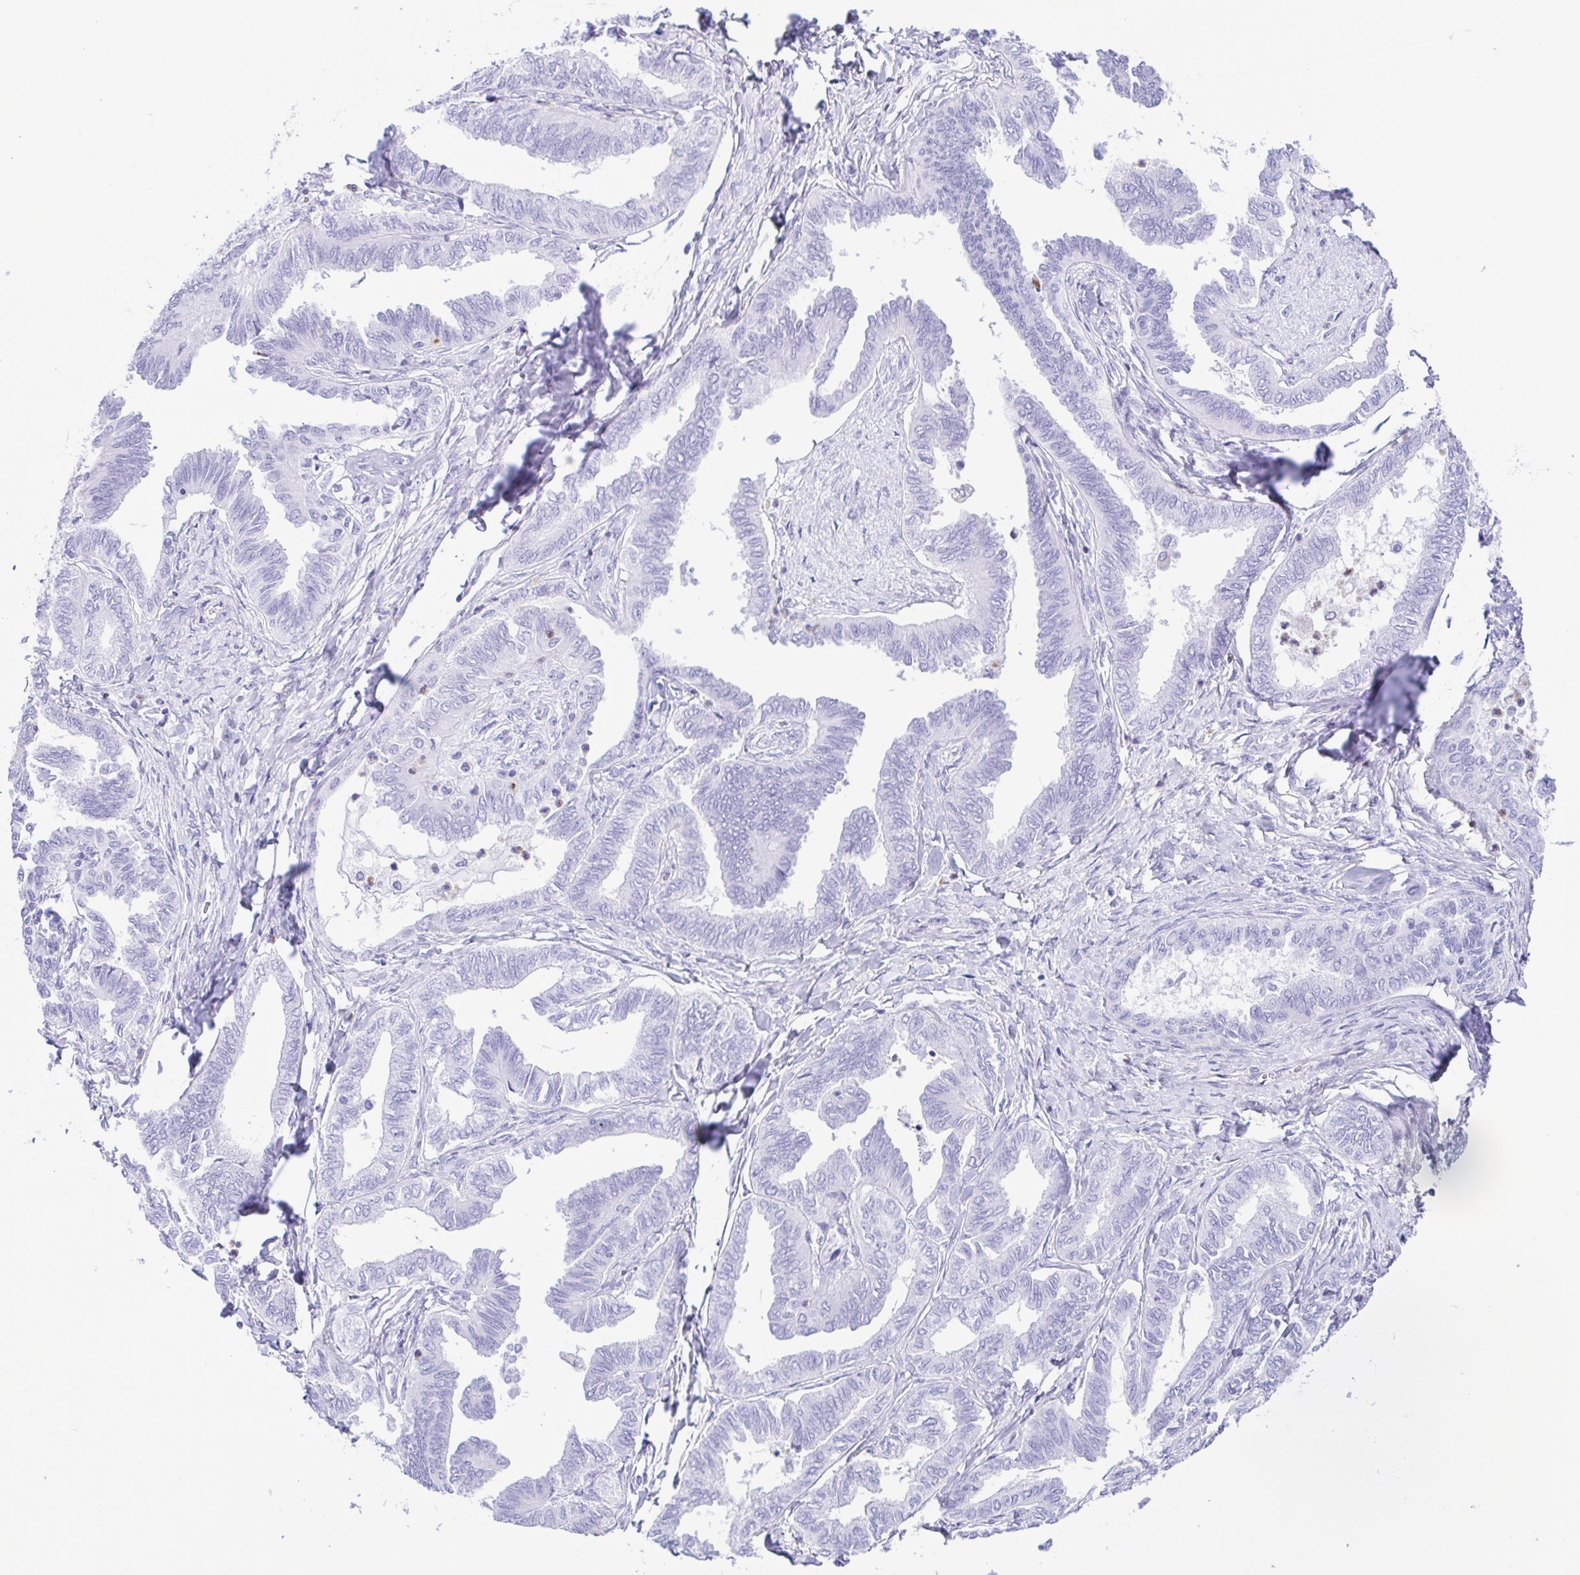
{"staining": {"intensity": "negative", "quantity": "none", "location": "none"}, "tissue": "ovarian cancer", "cell_type": "Tumor cells", "image_type": "cancer", "snomed": [{"axis": "morphology", "description": "Carcinoma, endometroid"}, {"axis": "topography", "description": "Ovary"}], "caption": "Tumor cells show no significant positivity in ovarian cancer. The staining was performed using DAB (3,3'-diaminobenzidine) to visualize the protein expression in brown, while the nuclei were stained in blue with hematoxylin (Magnification: 20x).", "gene": "GPR17", "patient": {"sex": "female", "age": 70}}